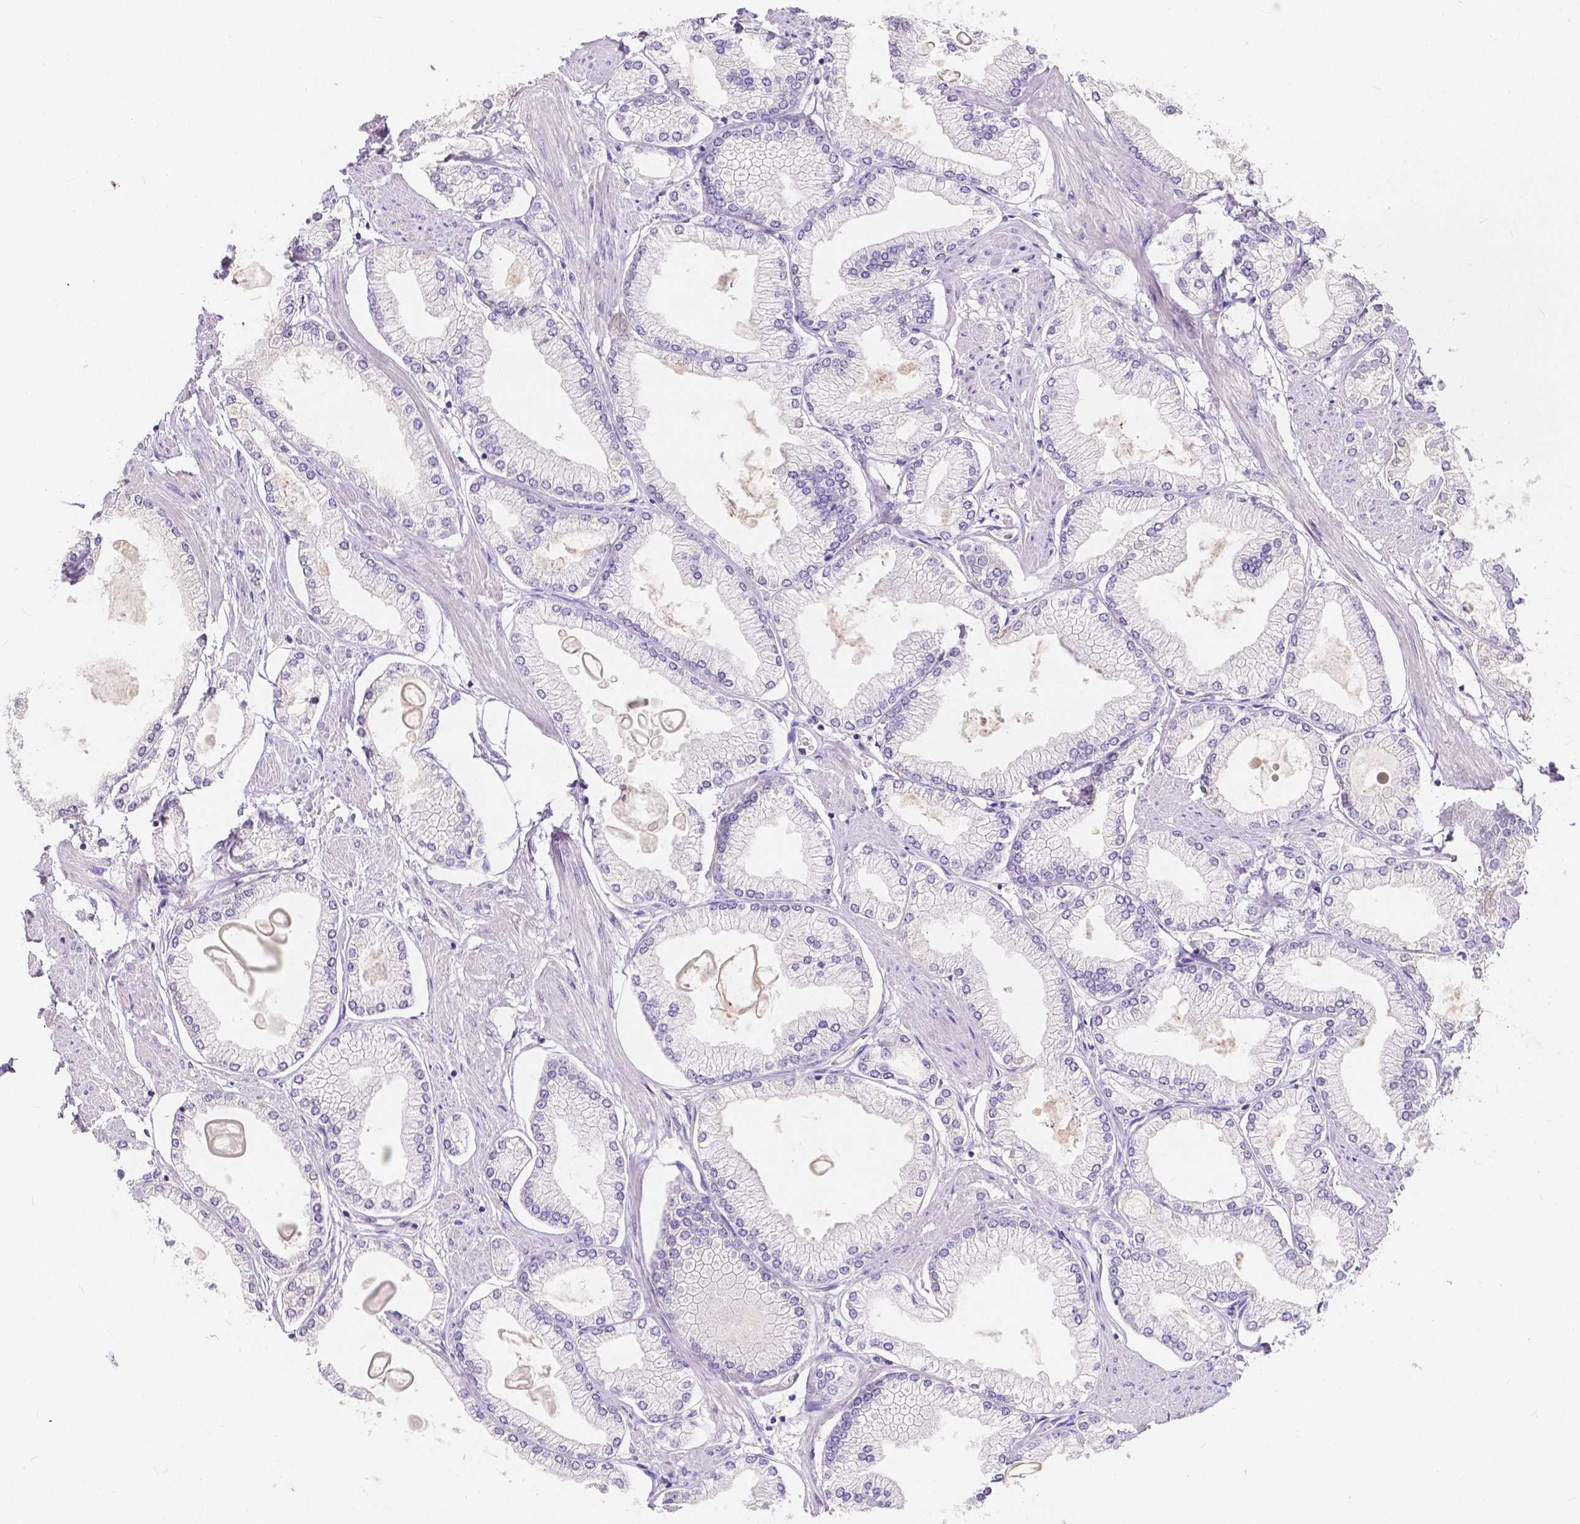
{"staining": {"intensity": "negative", "quantity": "none", "location": "none"}, "tissue": "prostate cancer", "cell_type": "Tumor cells", "image_type": "cancer", "snomed": [{"axis": "morphology", "description": "Adenocarcinoma, High grade"}, {"axis": "topography", "description": "Prostate"}], "caption": "Tumor cells are negative for protein expression in human prostate cancer.", "gene": "ACP5", "patient": {"sex": "male", "age": 68}}